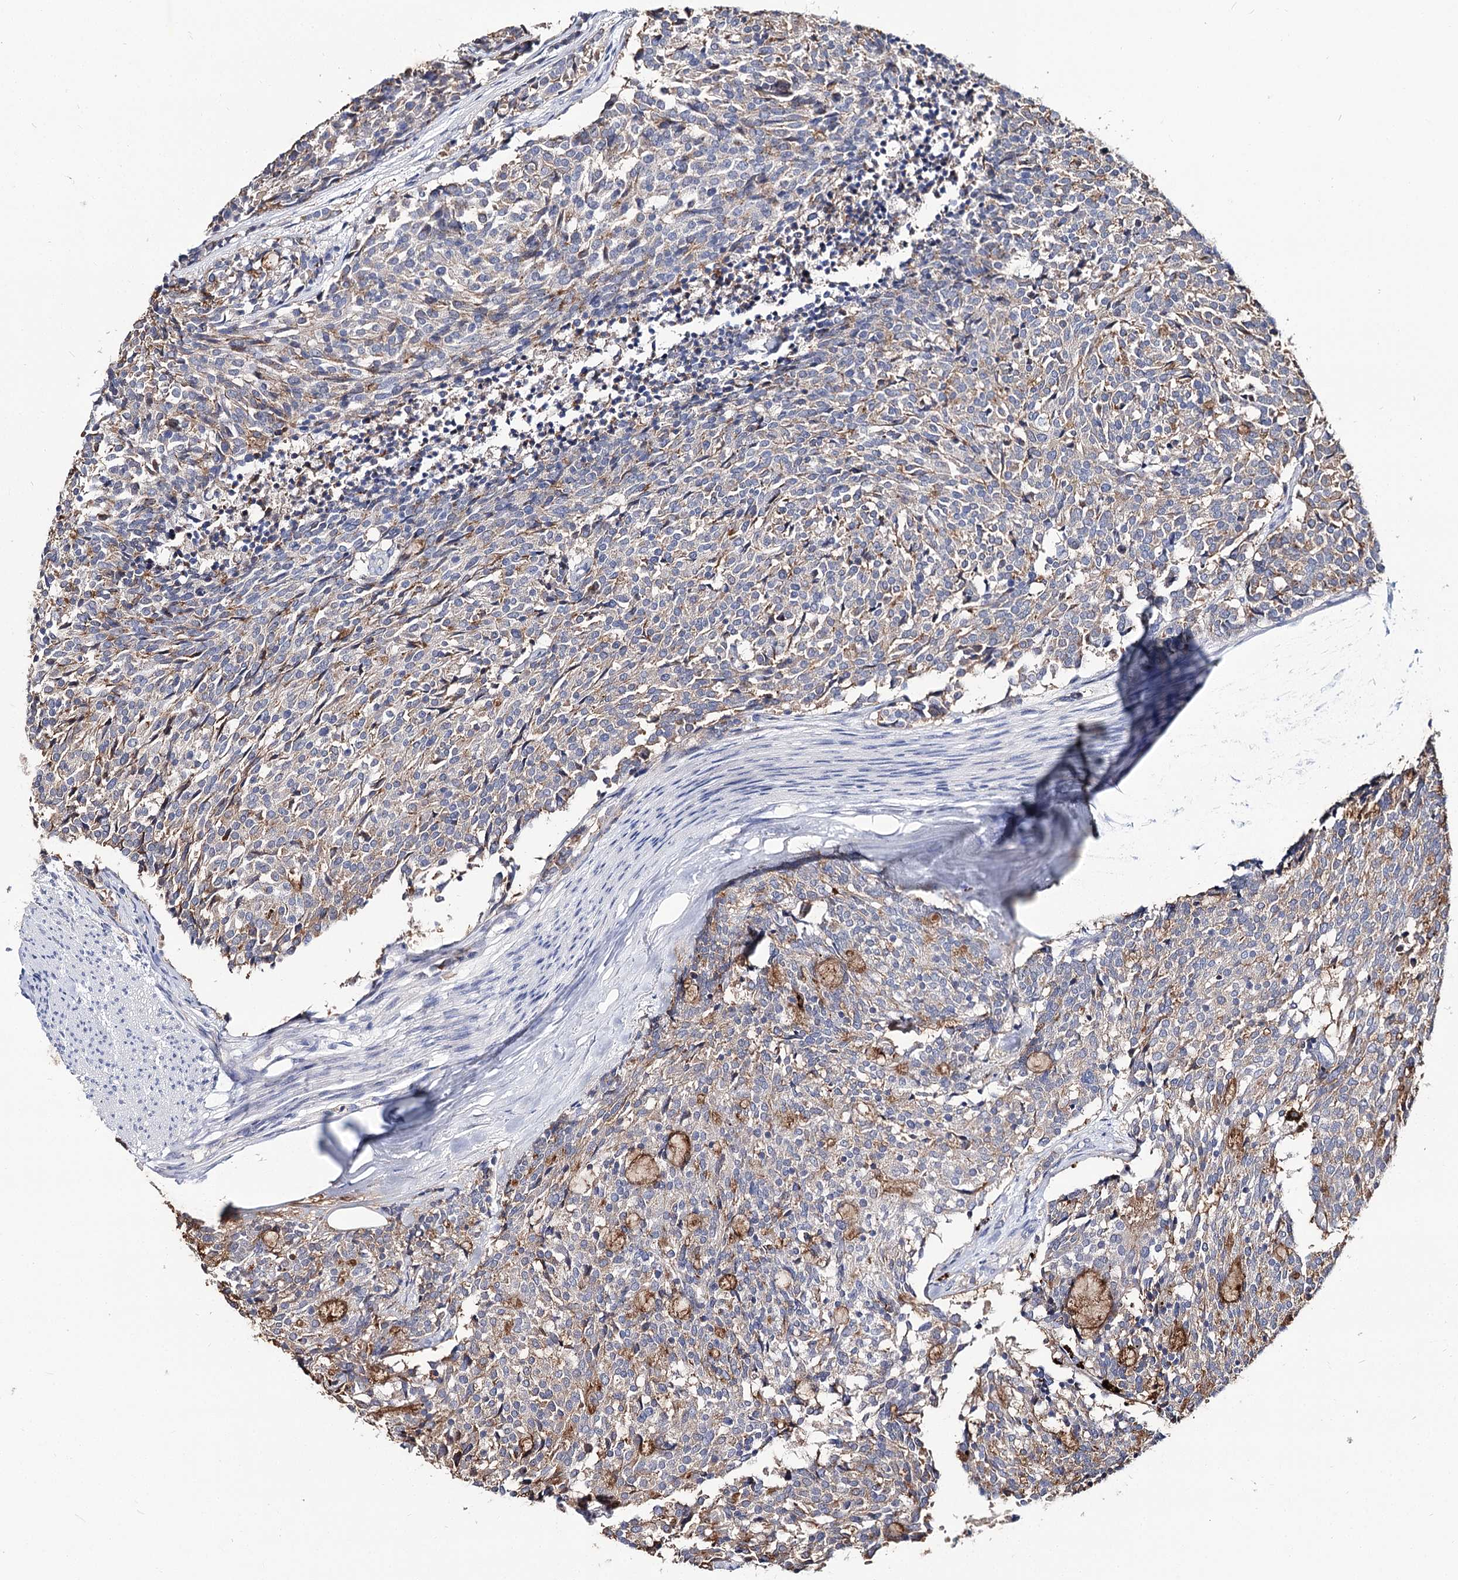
{"staining": {"intensity": "negative", "quantity": "none", "location": "none"}, "tissue": "carcinoid", "cell_type": "Tumor cells", "image_type": "cancer", "snomed": [{"axis": "morphology", "description": "Carcinoid, malignant, NOS"}, {"axis": "topography", "description": "Pancreas"}], "caption": "Tumor cells are negative for brown protein staining in carcinoid. (DAB (3,3'-diaminobenzidine) immunohistochemistry, high magnification).", "gene": "UGP2", "patient": {"sex": "female", "age": 54}}